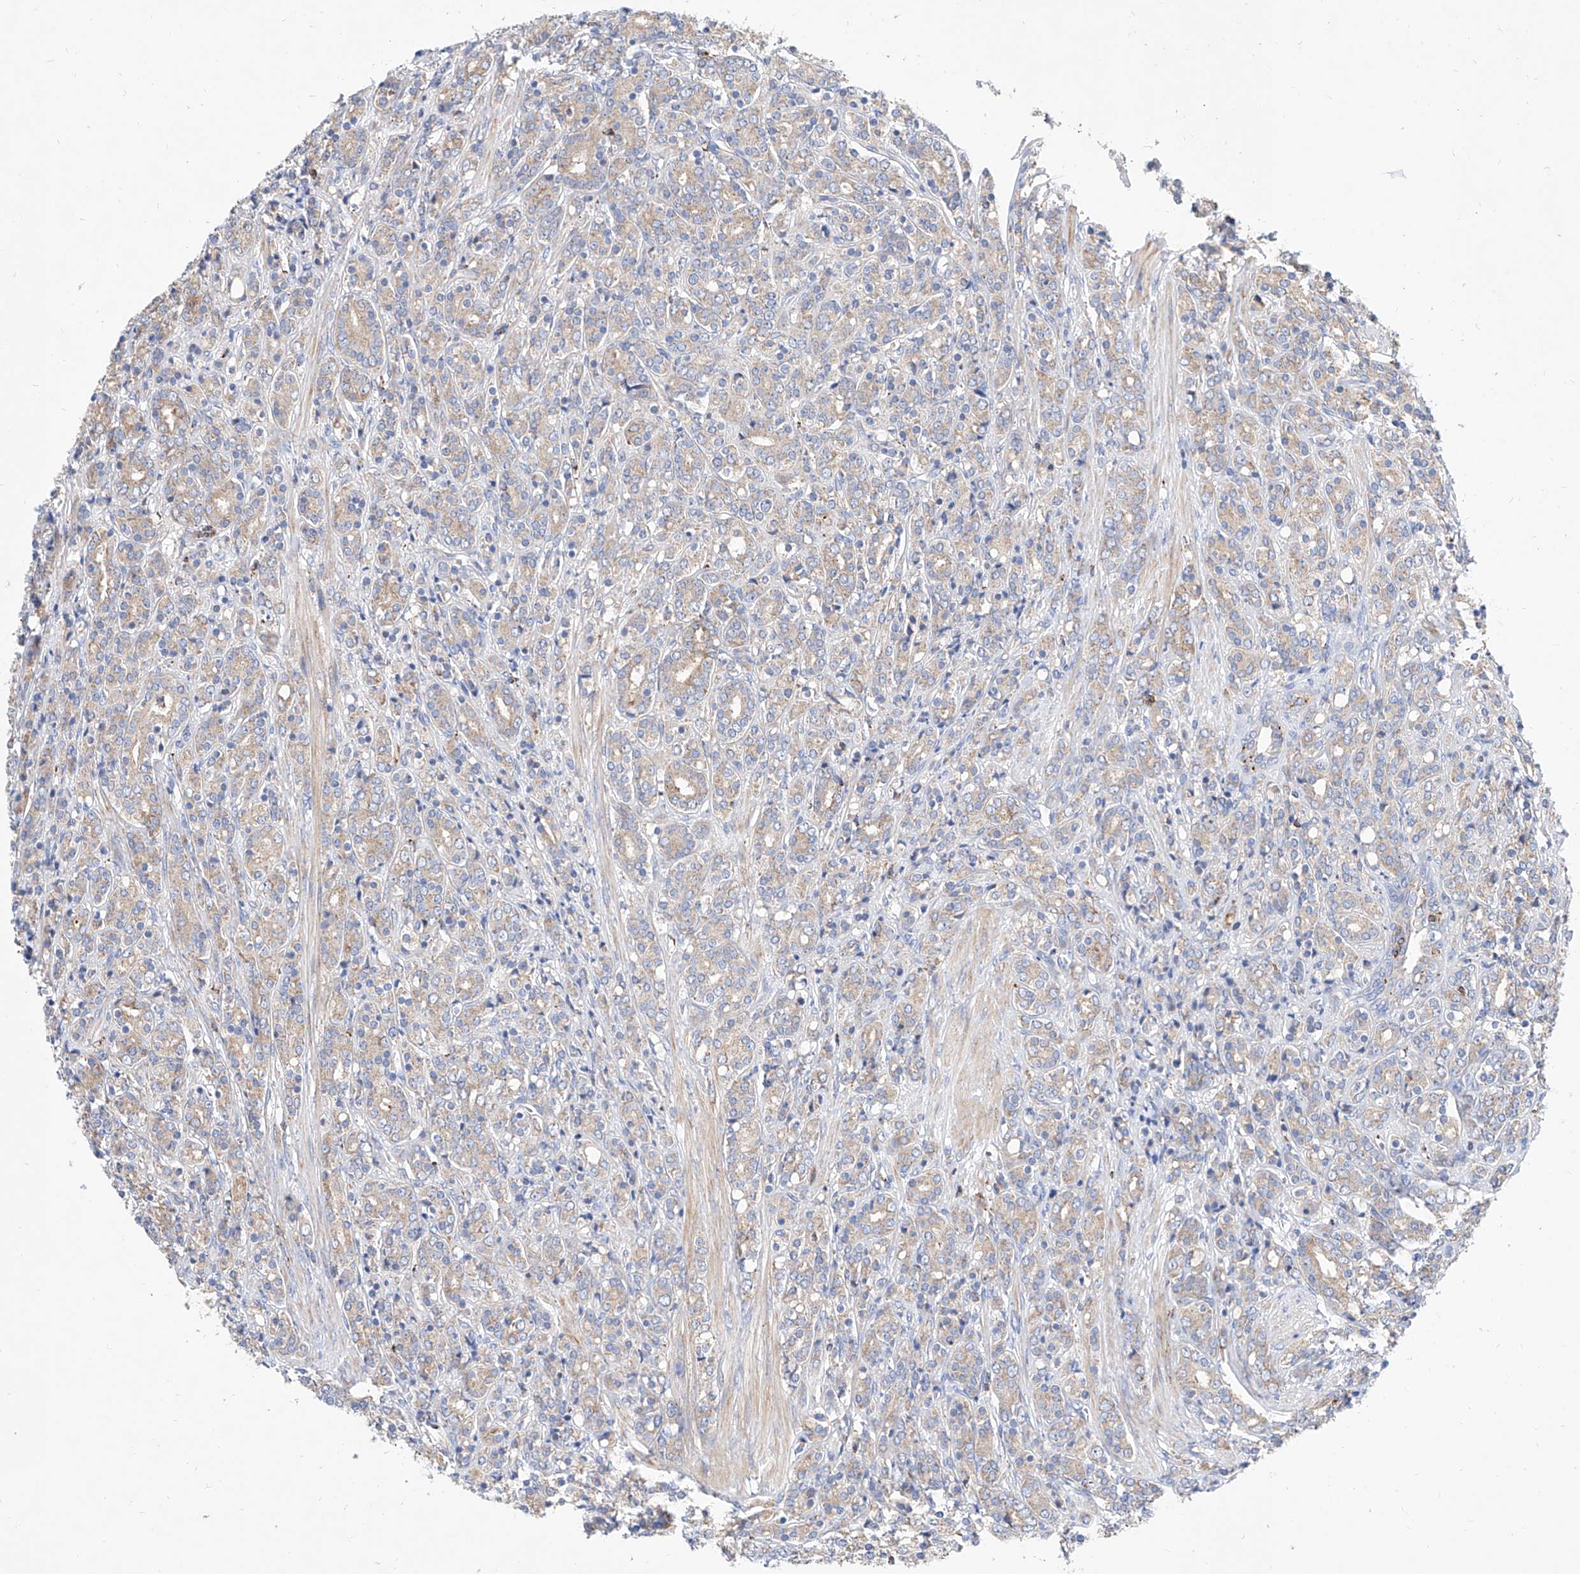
{"staining": {"intensity": "moderate", "quantity": "25%-75%", "location": "cytoplasmic/membranous"}, "tissue": "prostate cancer", "cell_type": "Tumor cells", "image_type": "cancer", "snomed": [{"axis": "morphology", "description": "Adenocarcinoma, High grade"}, {"axis": "topography", "description": "Prostate"}], "caption": "Immunohistochemistry (IHC) micrograph of neoplastic tissue: human prostate cancer stained using immunohistochemistry (IHC) displays medium levels of moderate protein expression localized specifically in the cytoplasmic/membranous of tumor cells, appearing as a cytoplasmic/membranous brown color.", "gene": "CPNE5", "patient": {"sex": "male", "age": 62}}